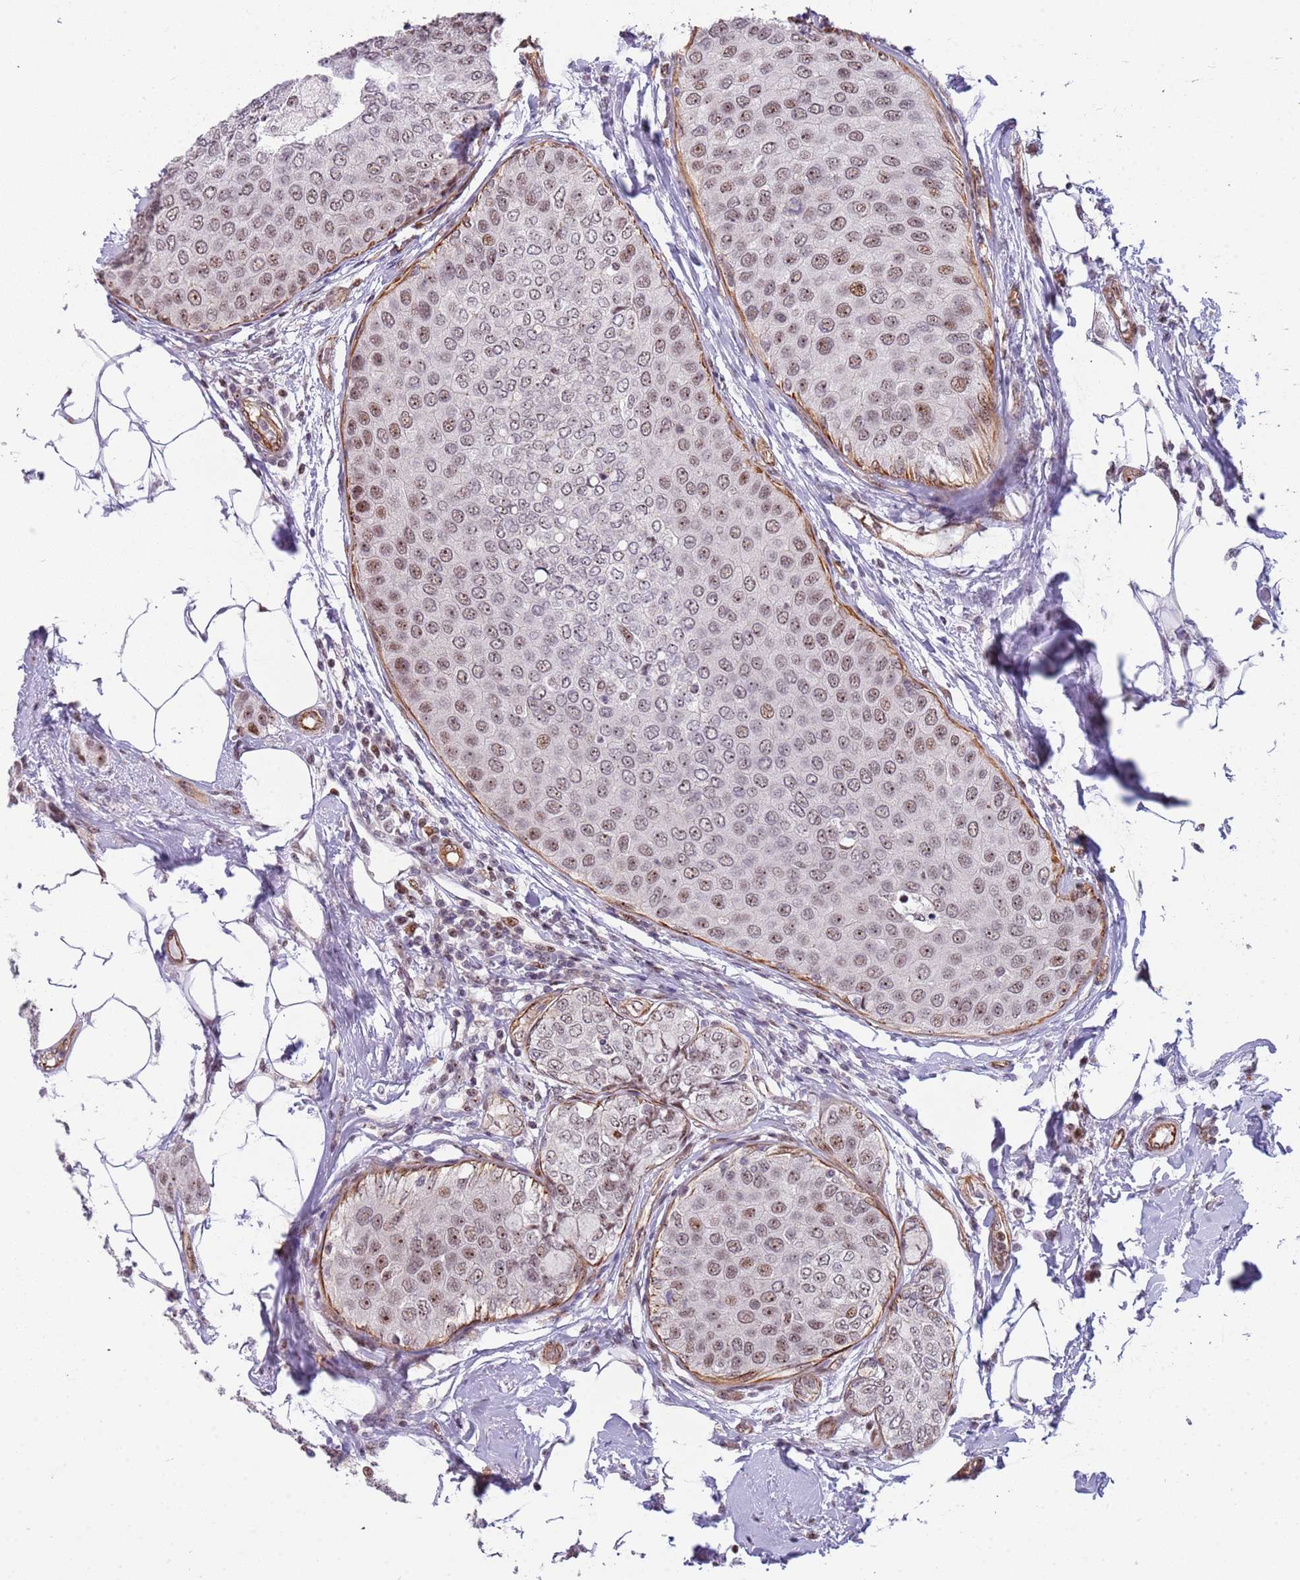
{"staining": {"intensity": "moderate", "quantity": ">75%", "location": "nuclear"}, "tissue": "breast cancer", "cell_type": "Tumor cells", "image_type": "cancer", "snomed": [{"axis": "morphology", "description": "Duct carcinoma"}, {"axis": "topography", "description": "Breast"}], "caption": "IHC micrograph of neoplastic tissue: intraductal carcinoma (breast) stained using immunohistochemistry (IHC) displays medium levels of moderate protein expression localized specifically in the nuclear of tumor cells, appearing as a nuclear brown color.", "gene": "LRMDA", "patient": {"sex": "female", "age": 72}}